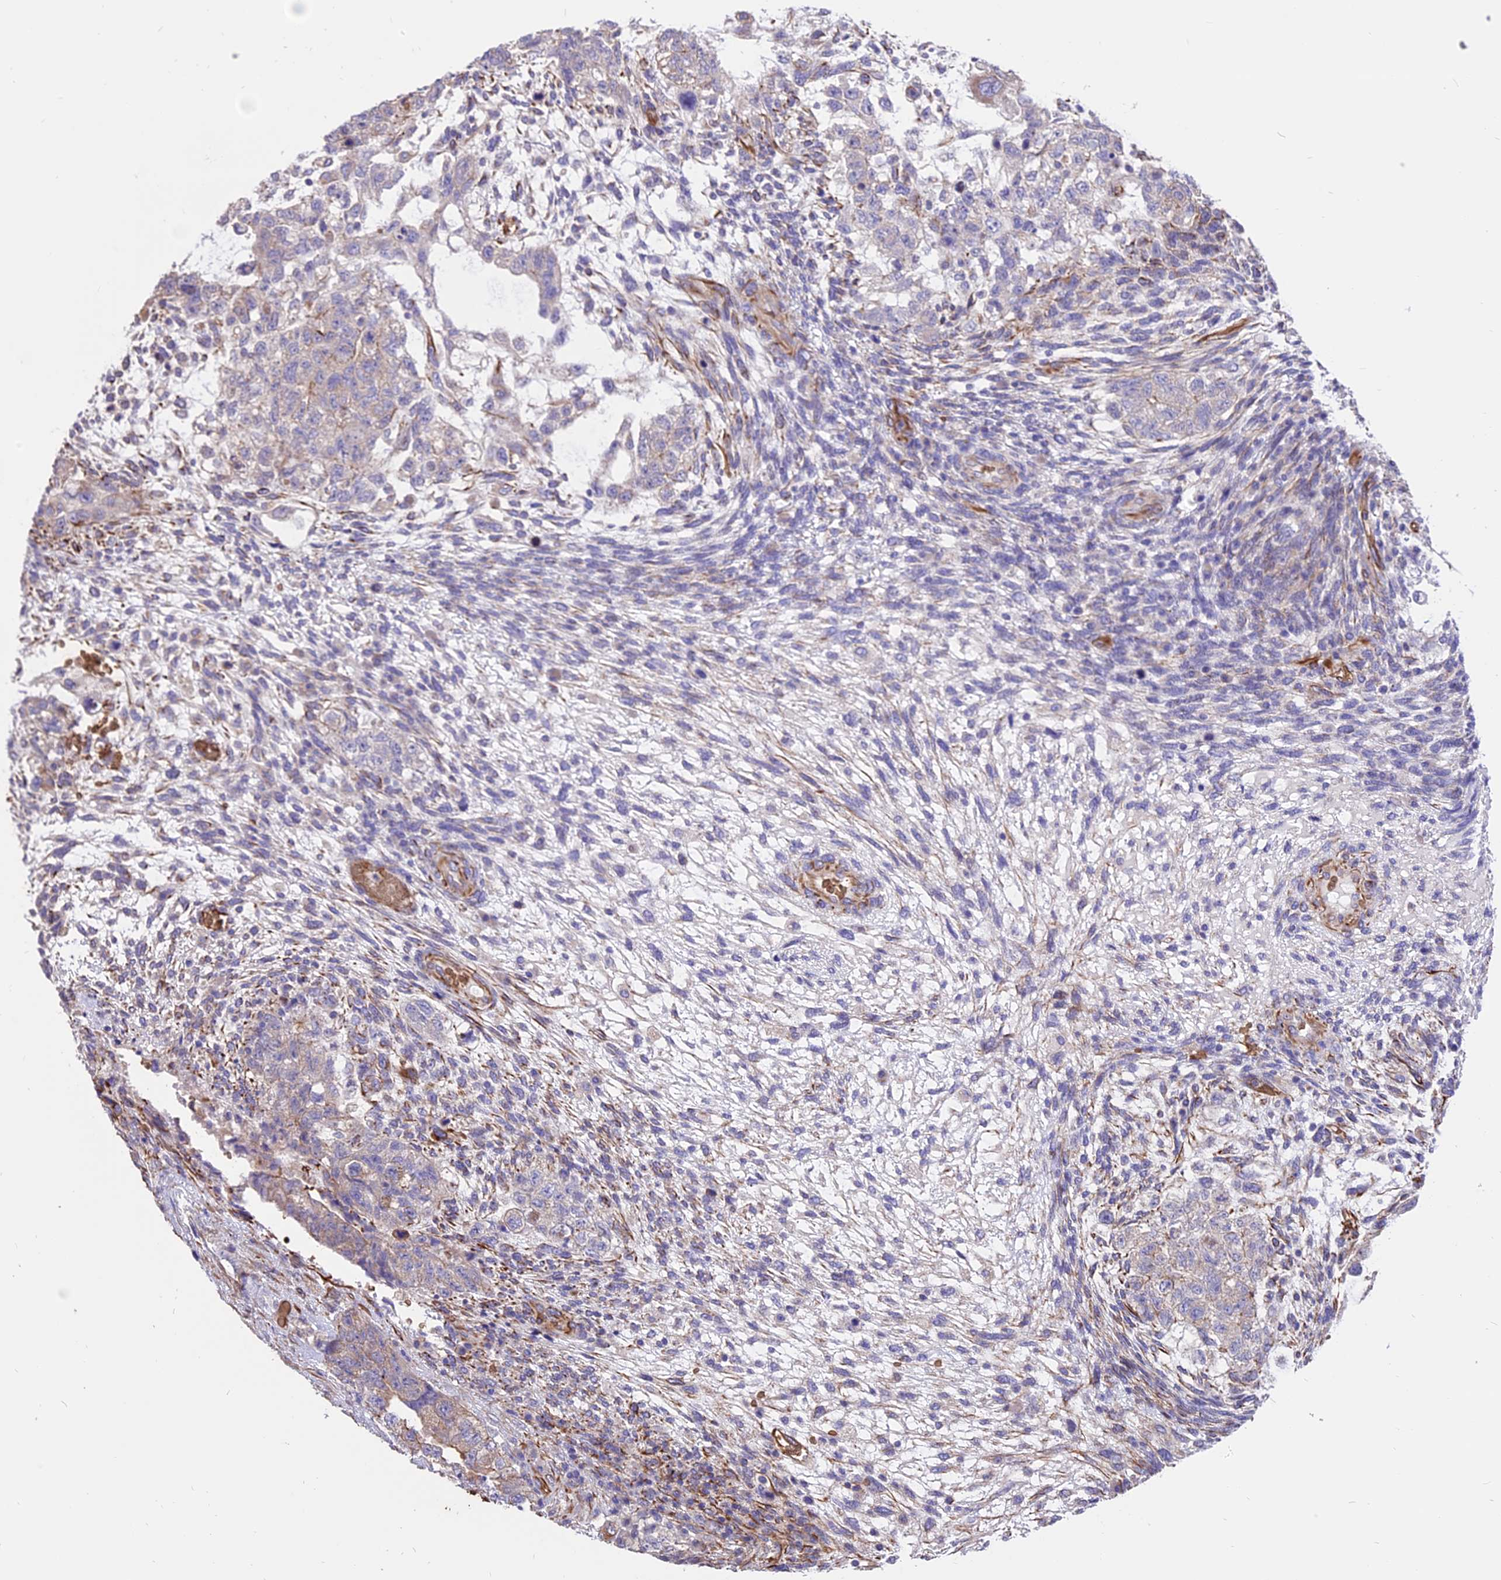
{"staining": {"intensity": "negative", "quantity": "none", "location": "none"}, "tissue": "testis cancer", "cell_type": "Tumor cells", "image_type": "cancer", "snomed": [{"axis": "morphology", "description": "Normal tissue, NOS"}, {"axis": "morphology", "description": "Carcinoma, Embryonal, NOS"}, {"axis": "topography", "description": "Testis"}], "caption": "Micrograph shows no protein positivity in tumor cells of testis embryonal carcinoma tissue.", "gene": "TTC4", "patient": {"sex": "male", "age": 36}}